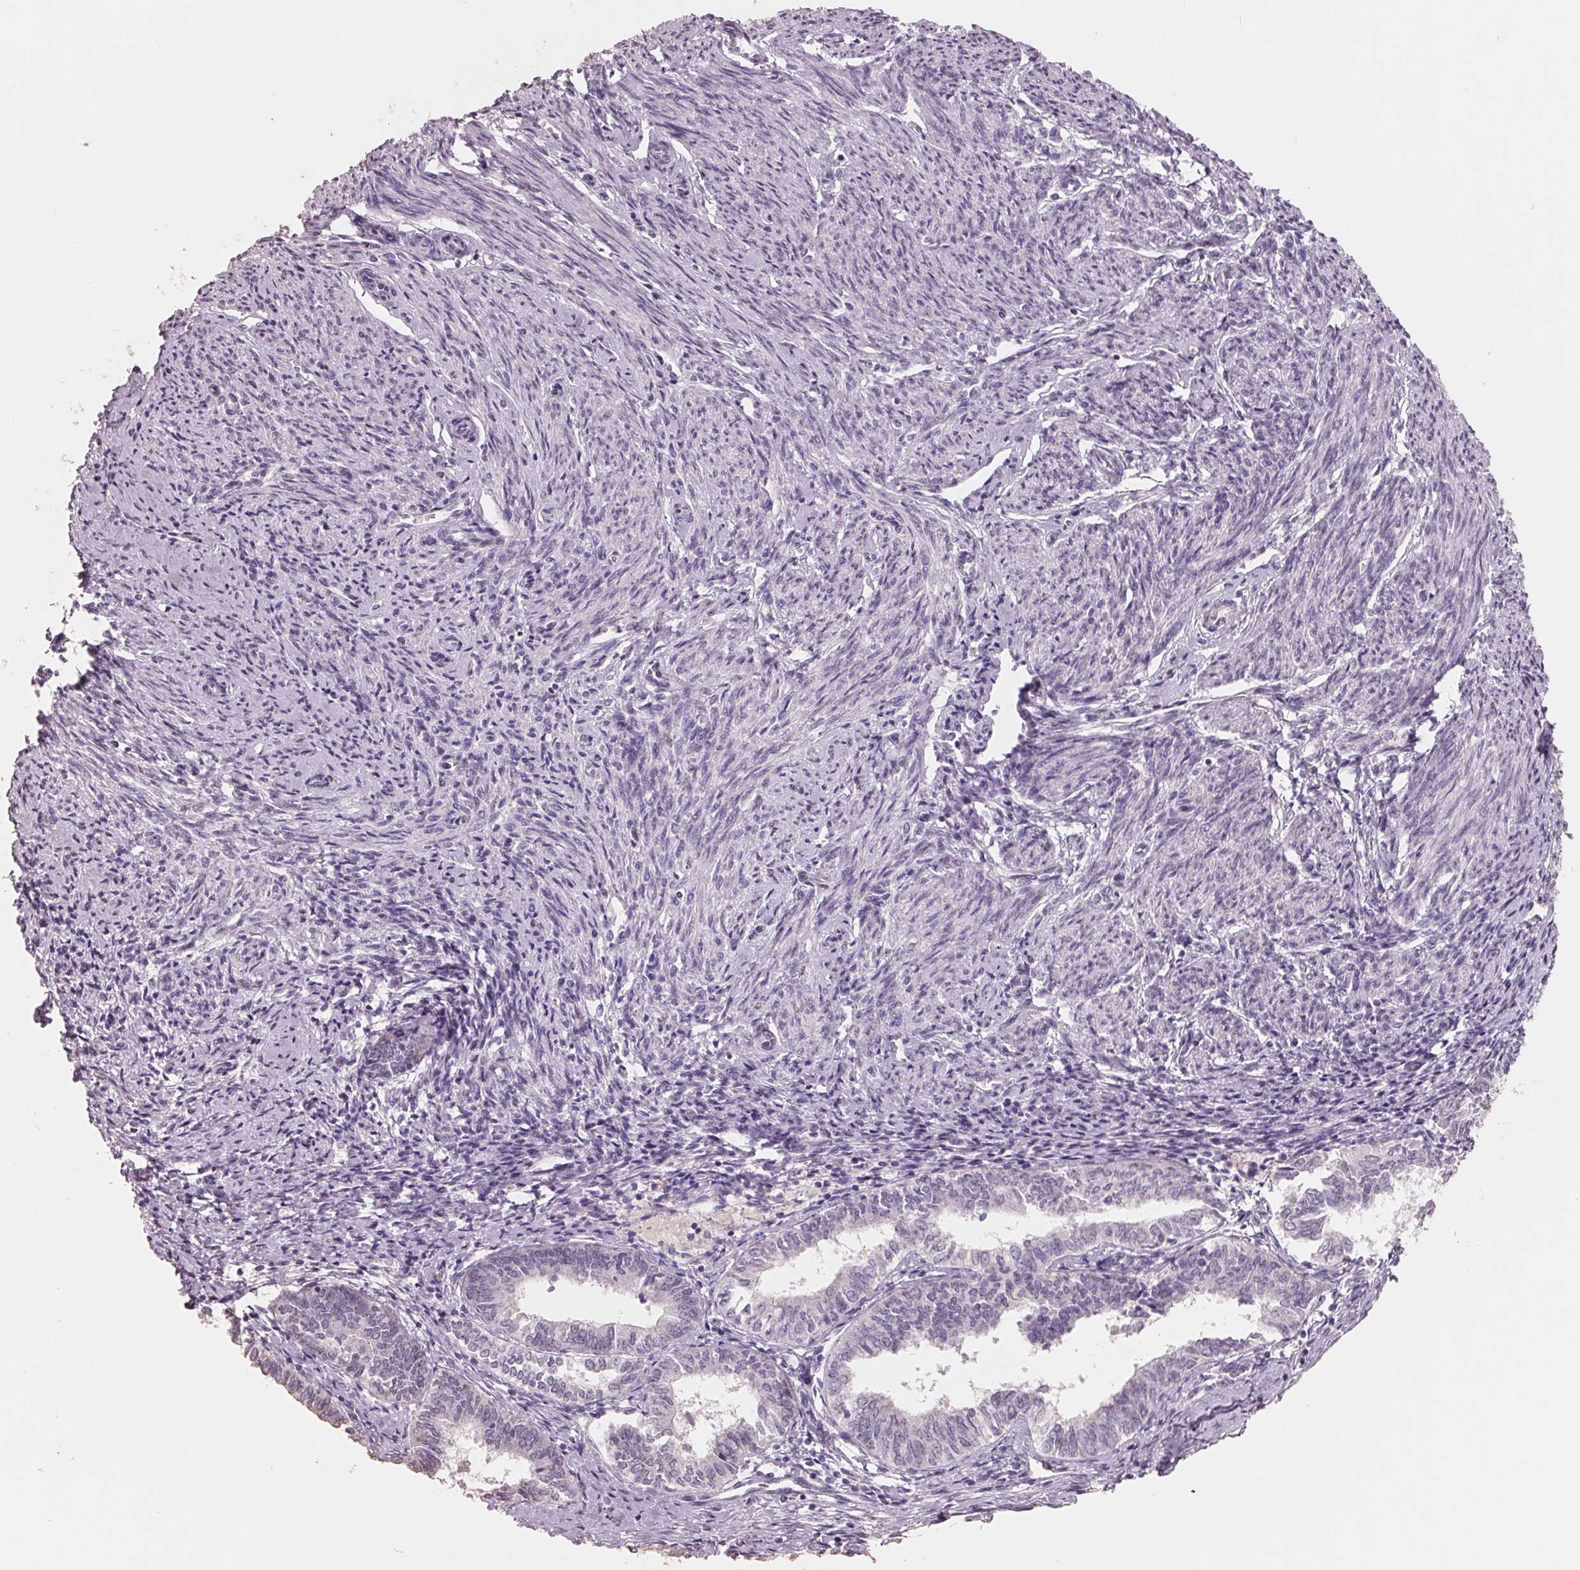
{"staining": {"intensity": "negative", "quantity": "none", "location": "none"}, "tissue": "endometrial cancer", "cell_type": "Tumor cells", "image_type": "cancer", "snomed": [{"axis": "morphology", "description": "Carcinoma, NOS"}, {"axis": "topography", "description": "Uterus"}], "caption": "An image of endometrial carcinoma stained for a protein exhibits no brown staining in tumor cells.", "gene": "FTCD", "patient": {"sex": "female", "age": 76}}